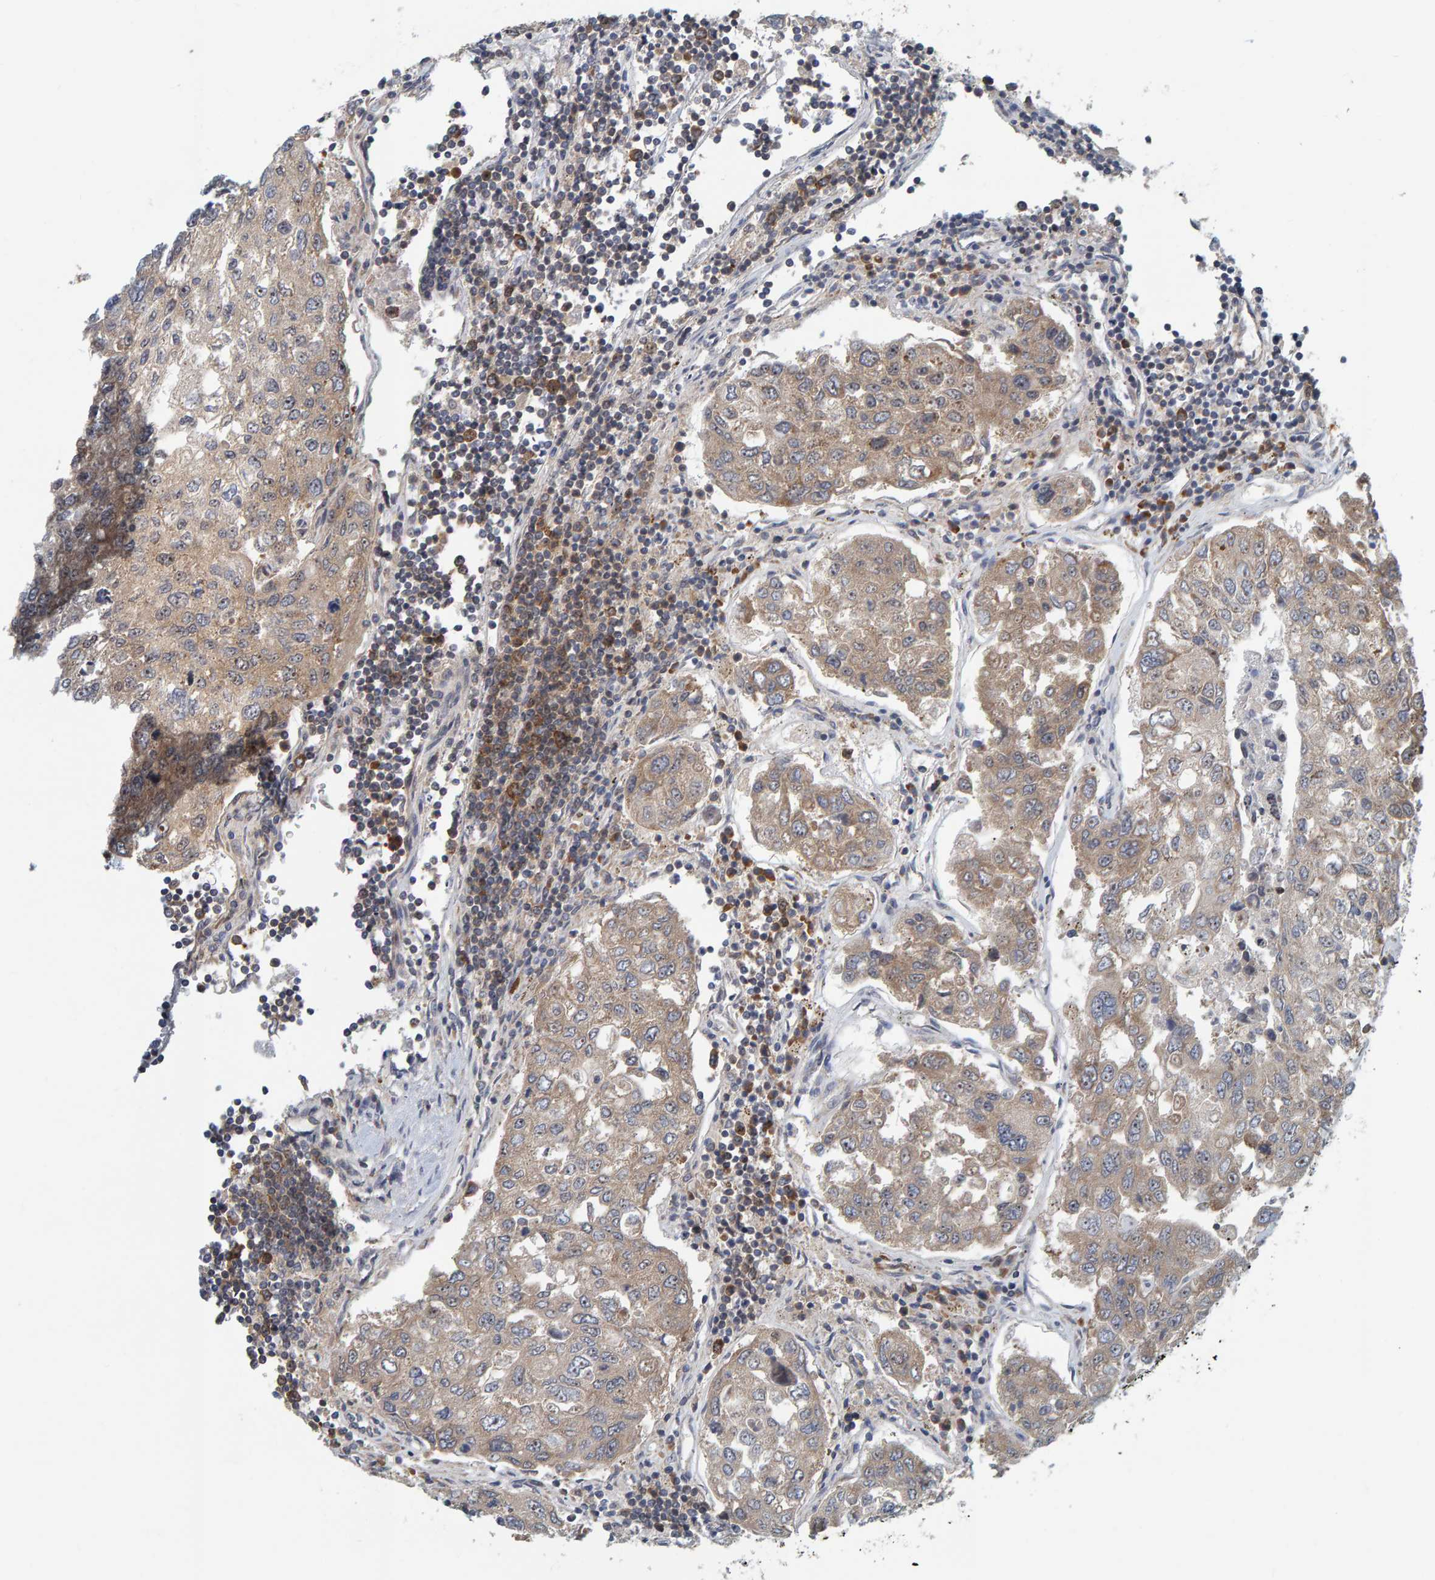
{"staining": {"intensity": "weak", "quantity": ">75%", "location": "cytoplasmic/membranous"}, "tissue": "urothelial cancer", "cell_type": "Tumor cells", "image_type": "cancer", "snomed": [{"axis": "morphology", "description": "Urothelial carcinoma, High grade"}, {"axis": "topography", "description": "Lymph node"}, {"axis": "topography", "description": "Urinary bladder"}], "caption": "Human urothelial carcinoma (high-grade) stained for a protein (brown) demonstrates weak cytoplasmic/membranous positive staining in approximately >75% of tumor cells.", "gene": "POLR1E", "patient": {"sex": "male", "age": 51}}